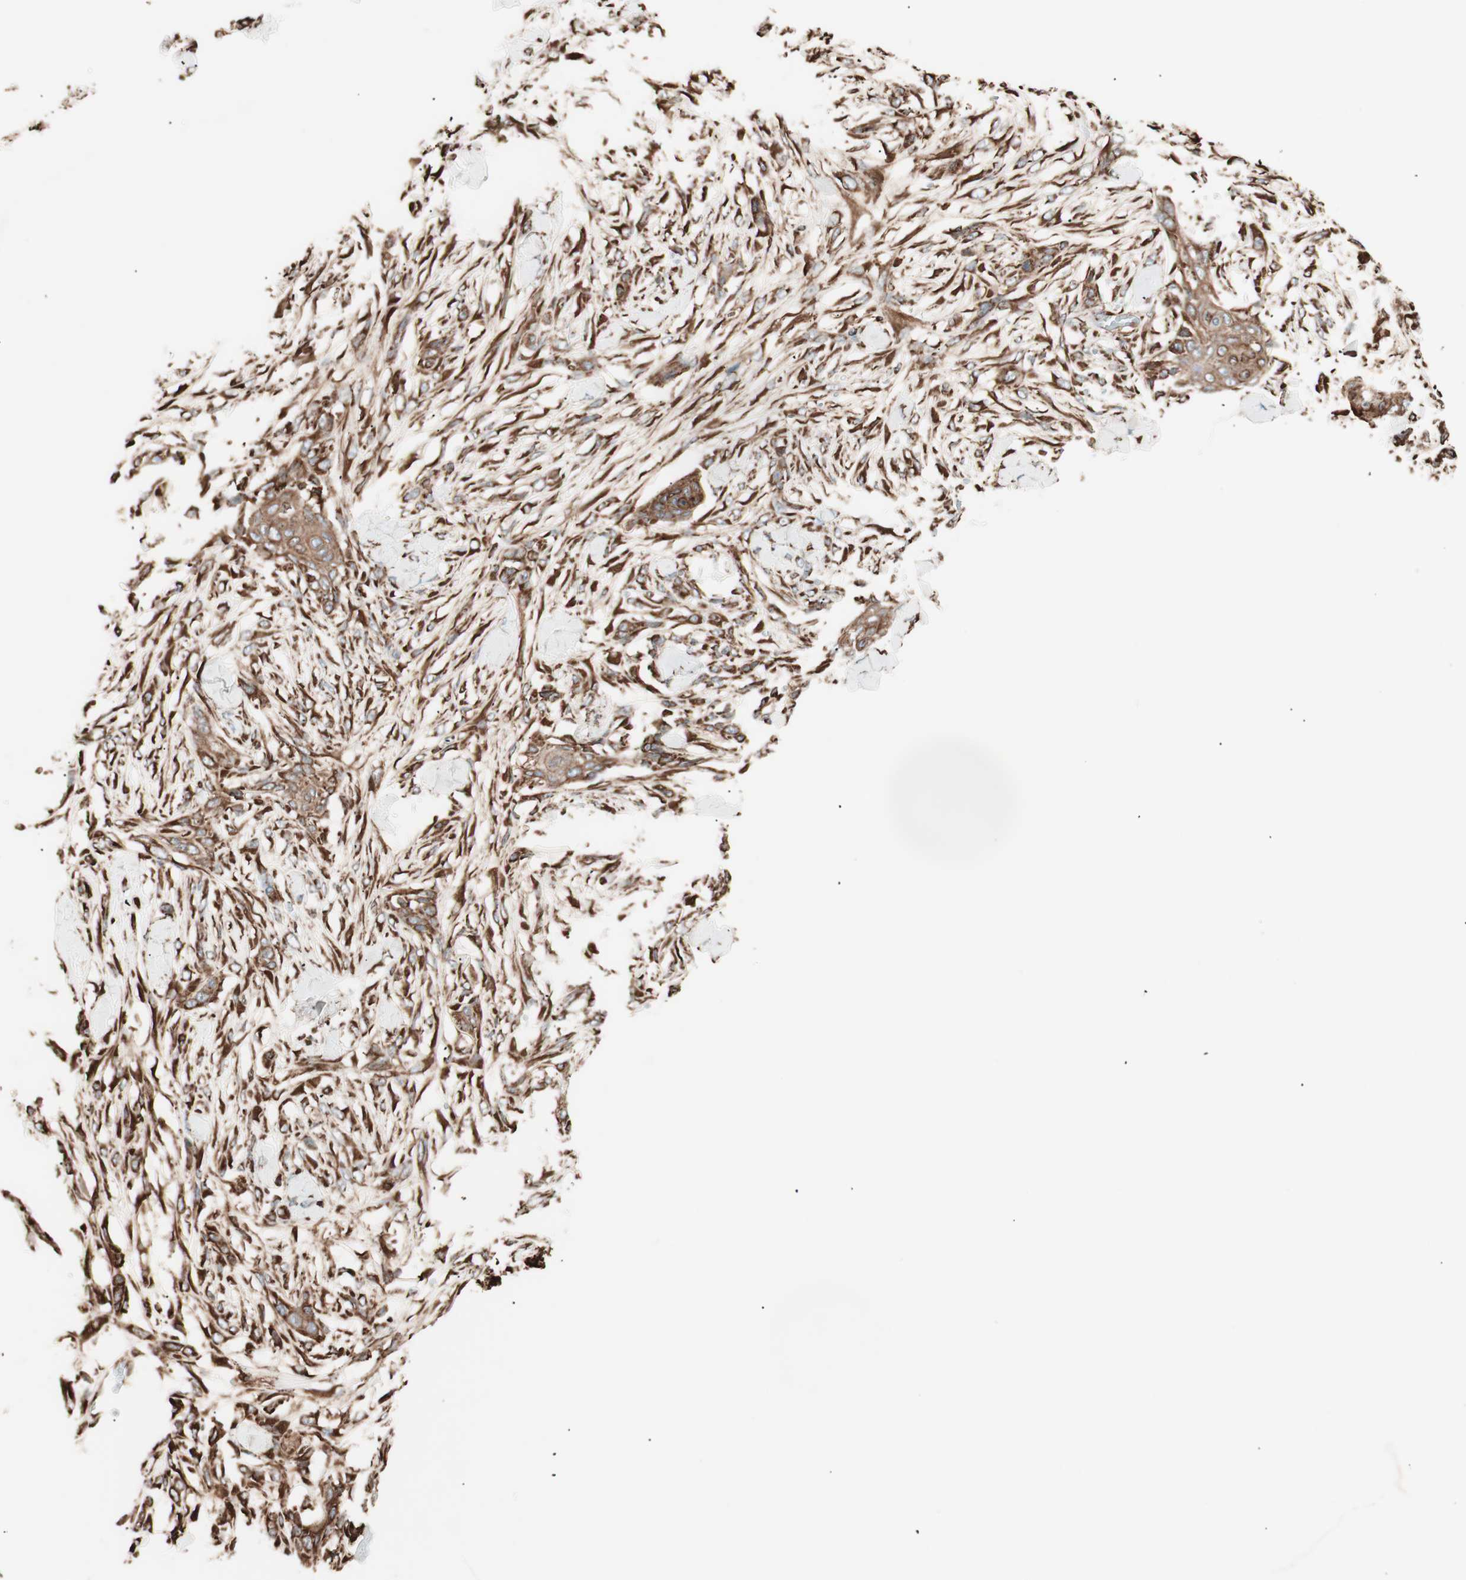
{"staining": {"intensity": "moderate", "quantity": ">75%", "location": "cytoplasmic/membranous"}, "tissue": "skin cancer", "cell_type": "Tumor cells", "image_type": "cancer", "snomed": [{"axis": "morphology", "description": "Squamous cell carcinoma, NOS"}, {"axis": "topography", "description": "Skin"}], "caption": "Moderate cytoplasmic/membranous expression for a protein is seen in approximately >75% of tumor cells of skin cancer (squamous cell carcinoma) using immunohistochemistry (IHC).", "gene": "VEGFA", "patient": {"sex": "female", "age": 59}}